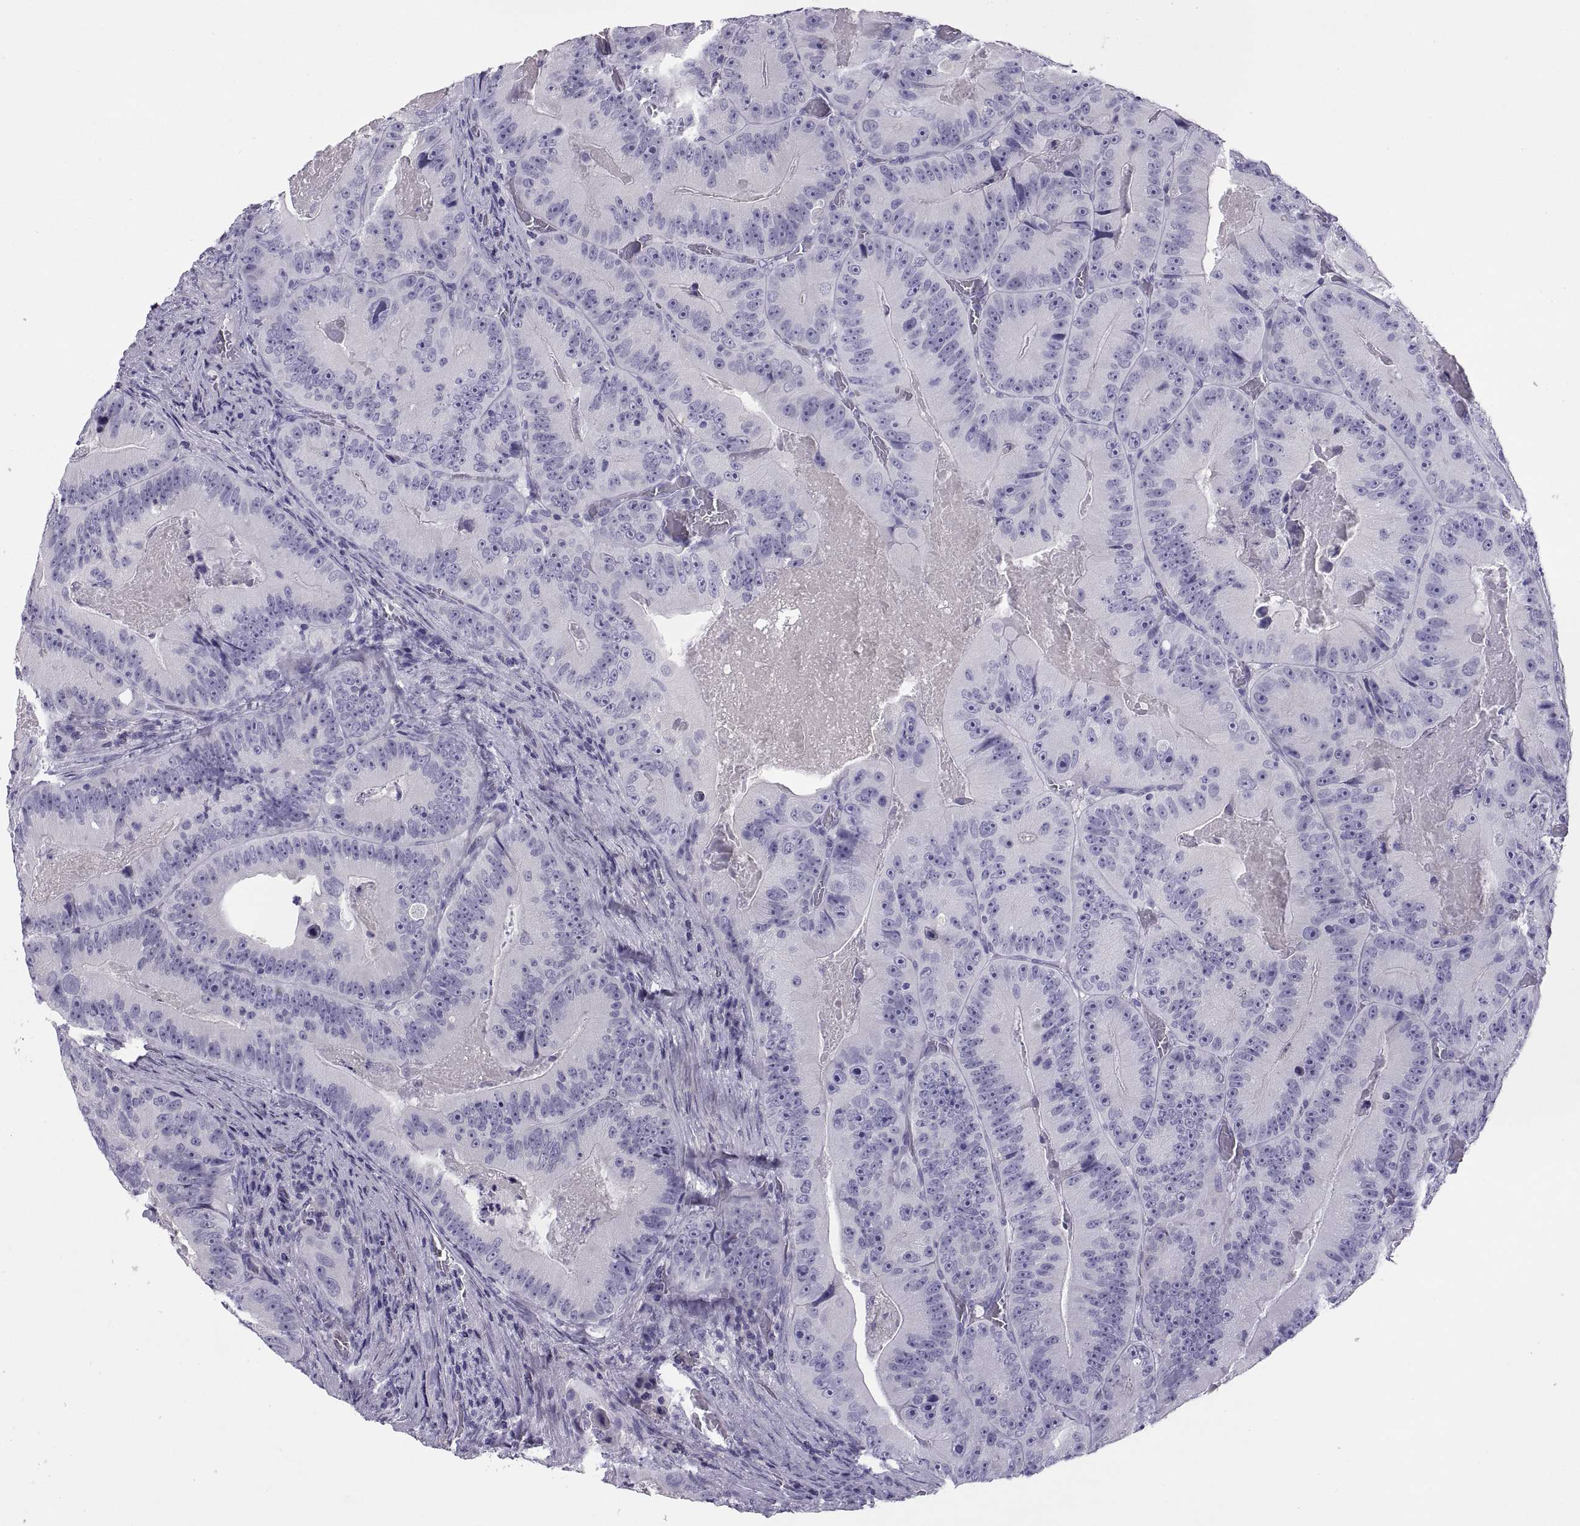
{"staining": {"intensity": "negative", "quantity": "none", "location": "none"}, "tissue": "colorectal cancer", "cell_type": "Tumor cells", "image_type": "cancer", "snomed": [{"axis": "morphology", "description": "Adenocarcinoma, NOS"}, {"axis": "topography", "description": "Colon"}], "caption": "There is no significant staining in tumor cells of colorectal adenocarcinoma.", "gene": "RGS20", "patient": {"sex": "female", "age": 86}}